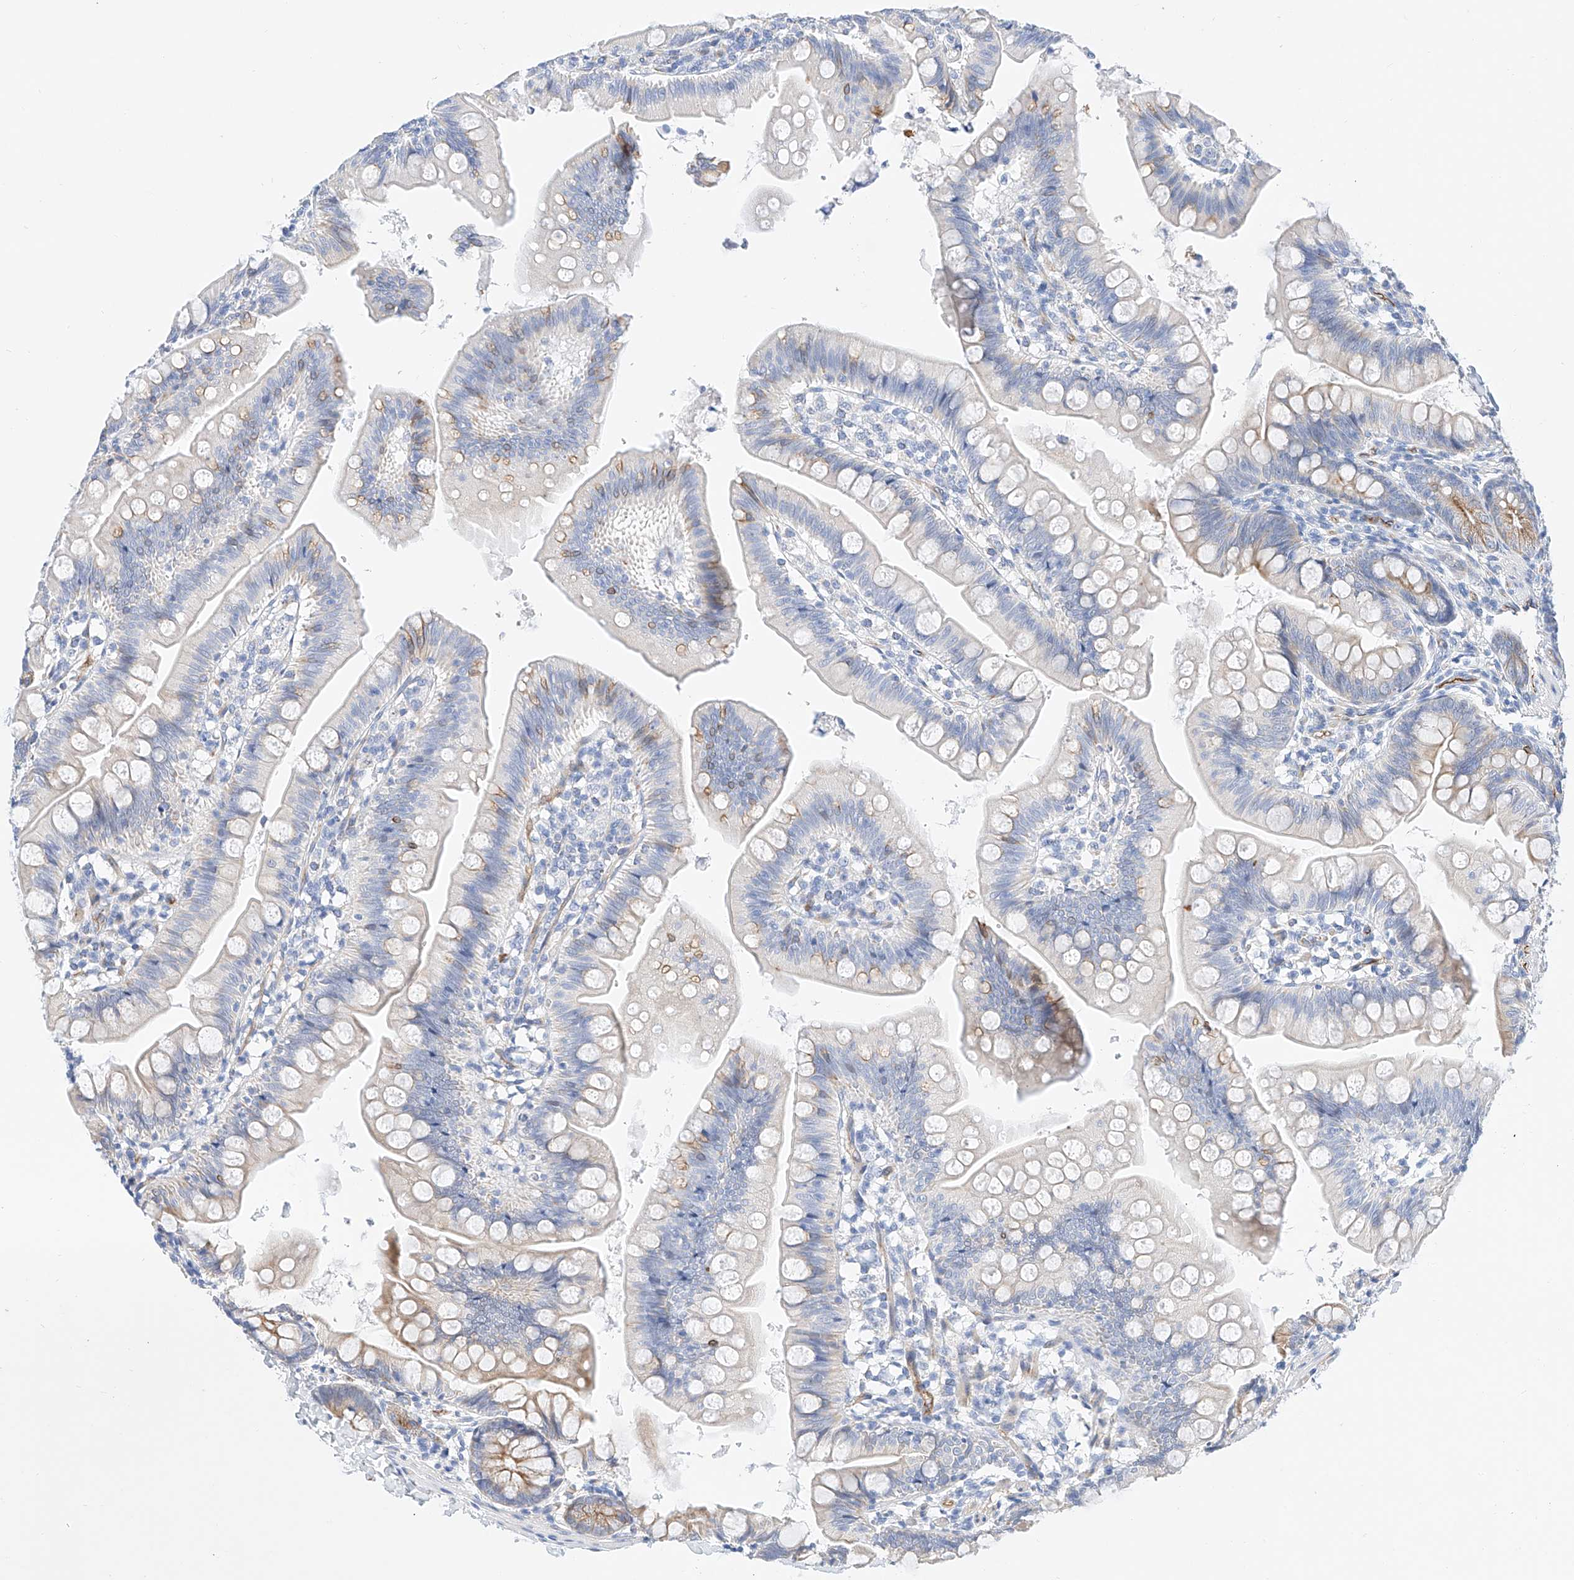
{"staining": {"intensity": "moderate", "quantity": "<25%", "location": "cytoplasmic/membranous"}, "tissue": "small intestine", "cell_type": "Glandular cells", "image_type": "normal", "snomed": [{"axis": "morphology", "description": "Normal tissue, NOS"}, {"axis": "topography", "description": "Small intestine"}], "caption": "The photomicrograph exhibits a brown stain indicating the presence of a protein in the cytoplasmic/membranous of glandular cells in small intestine. (DAB = brown stain, brightfield microscopy at high magnification).", "gene": "SBSPON", "patient": {"sex": "male", "age": 7}}